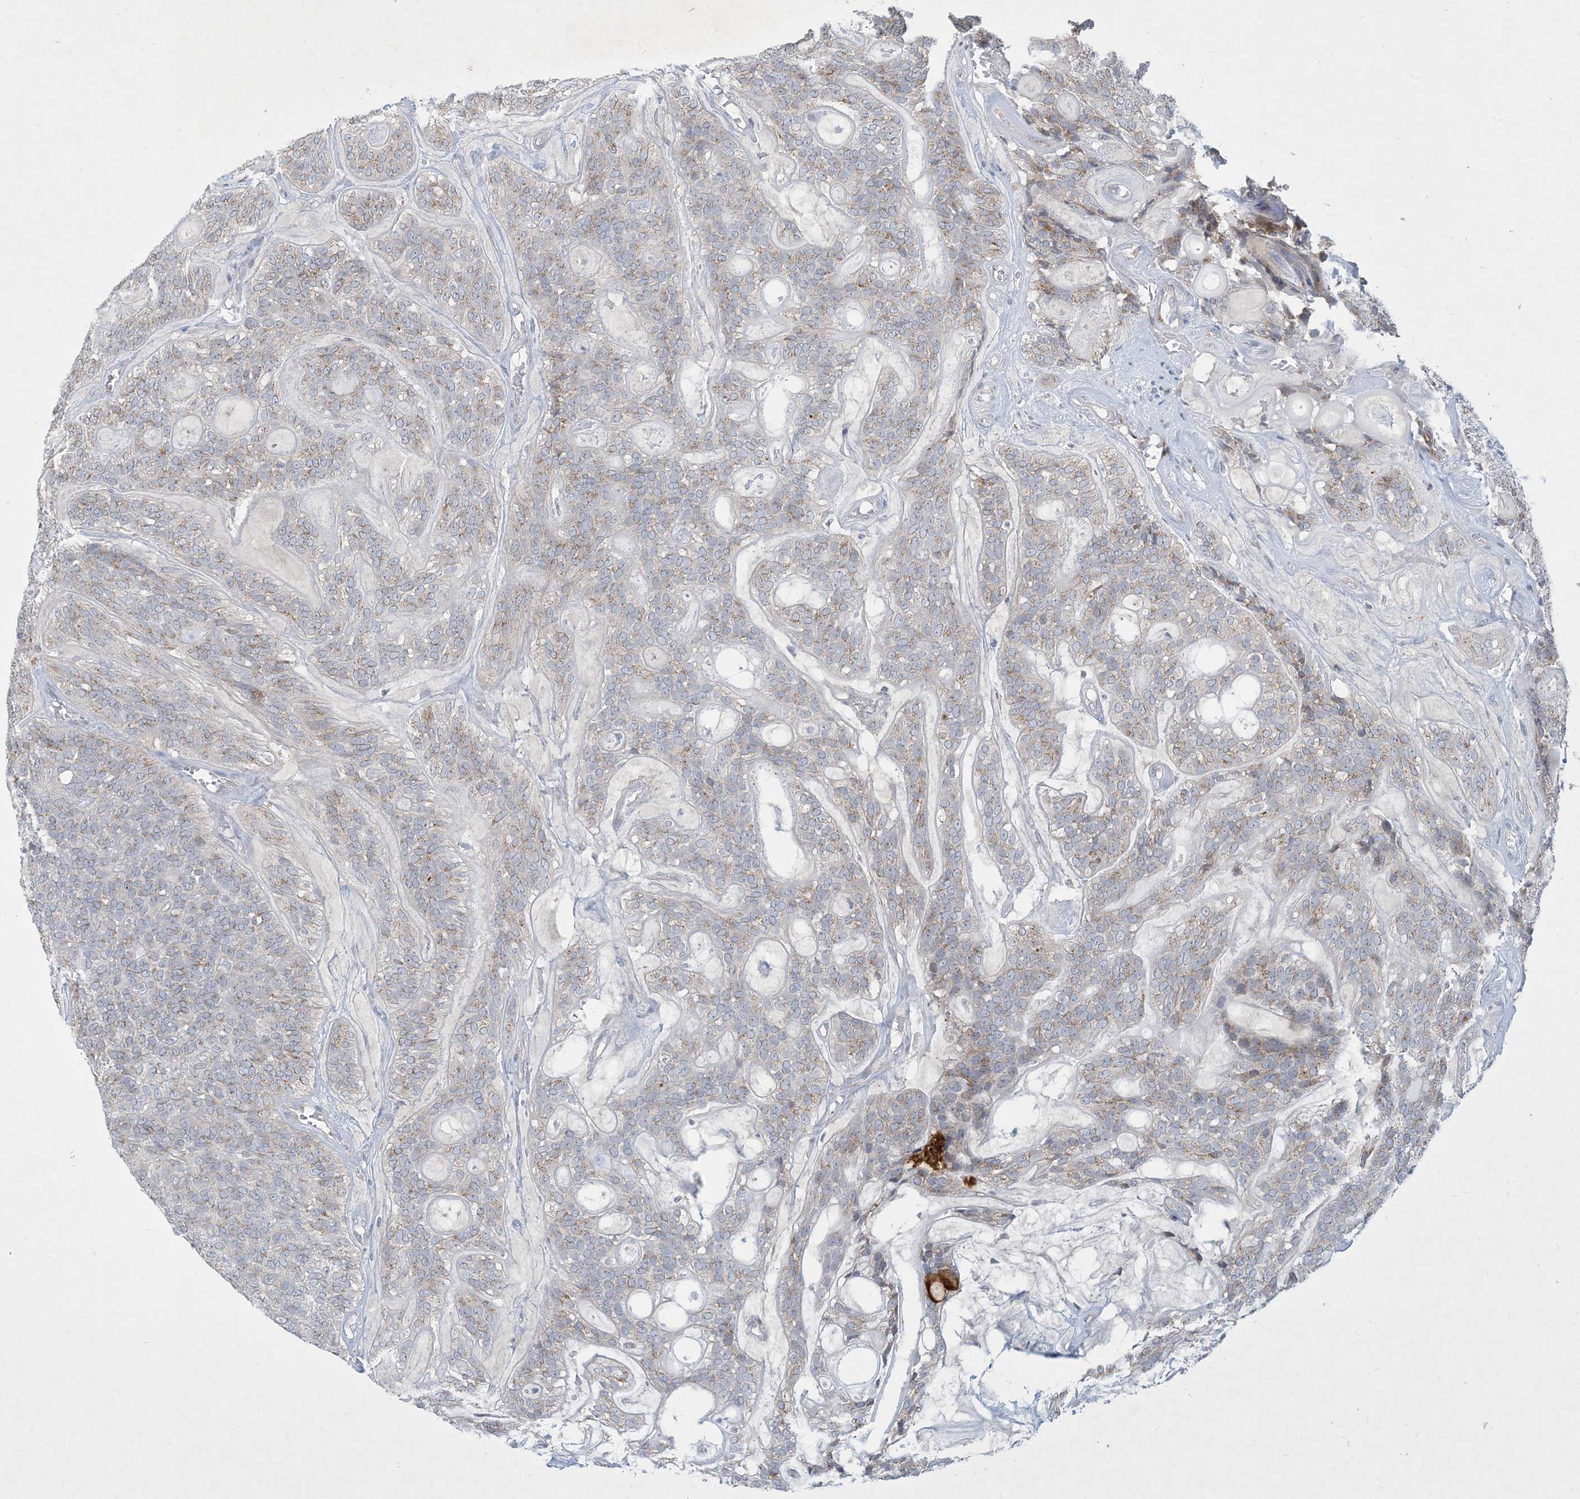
{"staining": {"intensity": "weak", "quantity": "25%-75%", "location": "cytoplasmic/membranous"}, "tissue": "head and neck cancer", "cell_type": "Tumor cells", "image_type": "cancer", "snomed": [{"axis": "morphology", "description": "Adenocarcinoma, NOS"}, {"axis": "topography", "description": "Head-Neck"}], "caption": "Adenocarcinoma (head and neck) tissue reveals weak cytoplasmic/membranous staining in about 25%-75% of tumor cells, visualized by immunohistochemistry. The staining was performed using DAB, with brown indicating positive protein expression. Nuclei are stained blue with hematoxylin.", "gene": "CCDC14", "patient": {"sex": "male", "age": 66}}